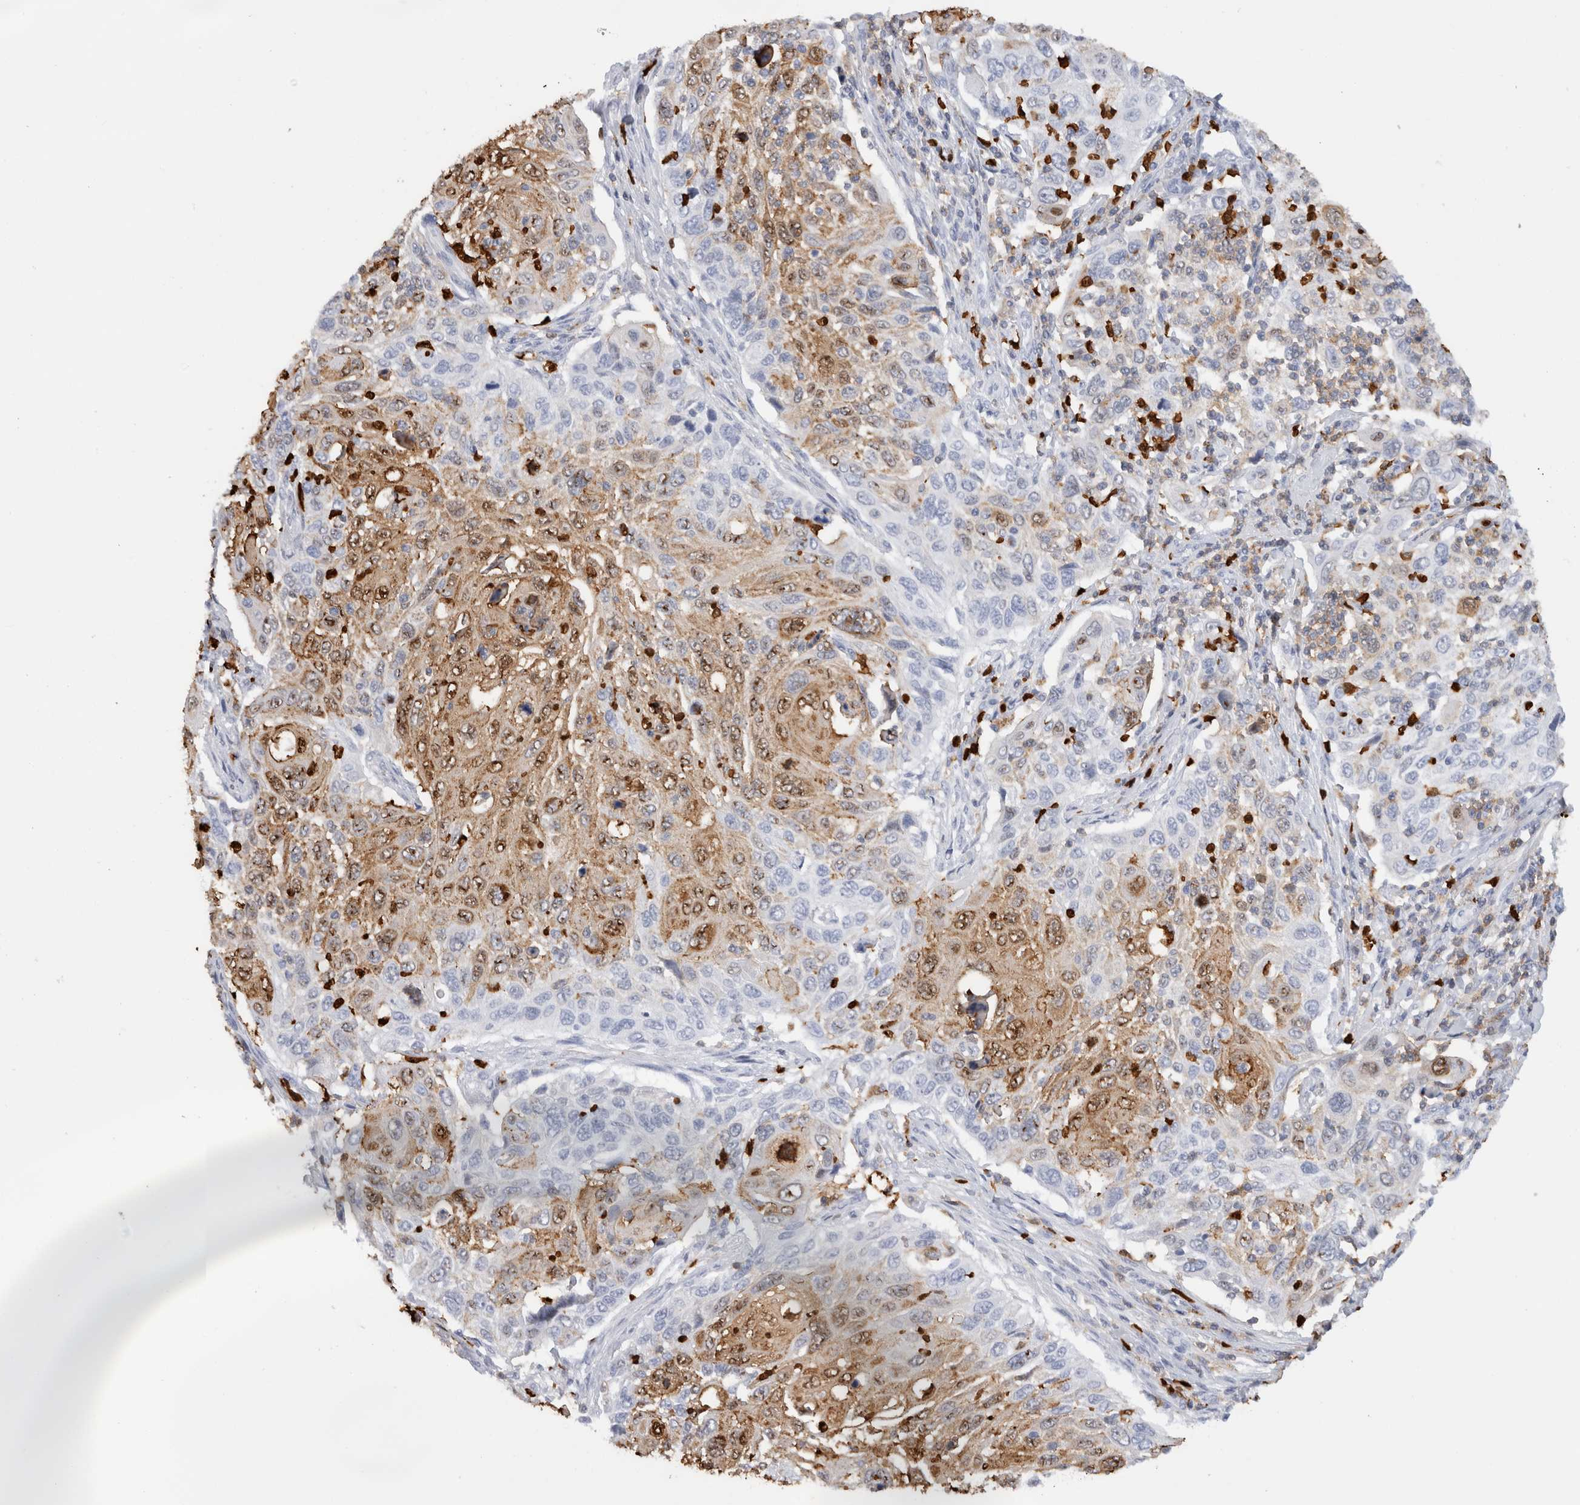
{"staining": {"intensity": "moderate", "quantity": "<25%", "location": "cytoplasmic/membranous,nuclear"}, "tissue": "cervical cancer", "cell_type": "Tumor cells", "image_type": "cancer", "snomed": [{"axis": "morphology", "description": "Squamous cell carcinoma, NOS"}, {"axis": "topography", "description": "Cervix"}], "caption": "The immunohistochemical stain labels moderate cytoplasmic/membranous and nuclear positivity in tumor cells of cervical squamous cell carcinoma tissue.", "gene": "S100A8", "patient": {"sex": "female", "age": 70}}